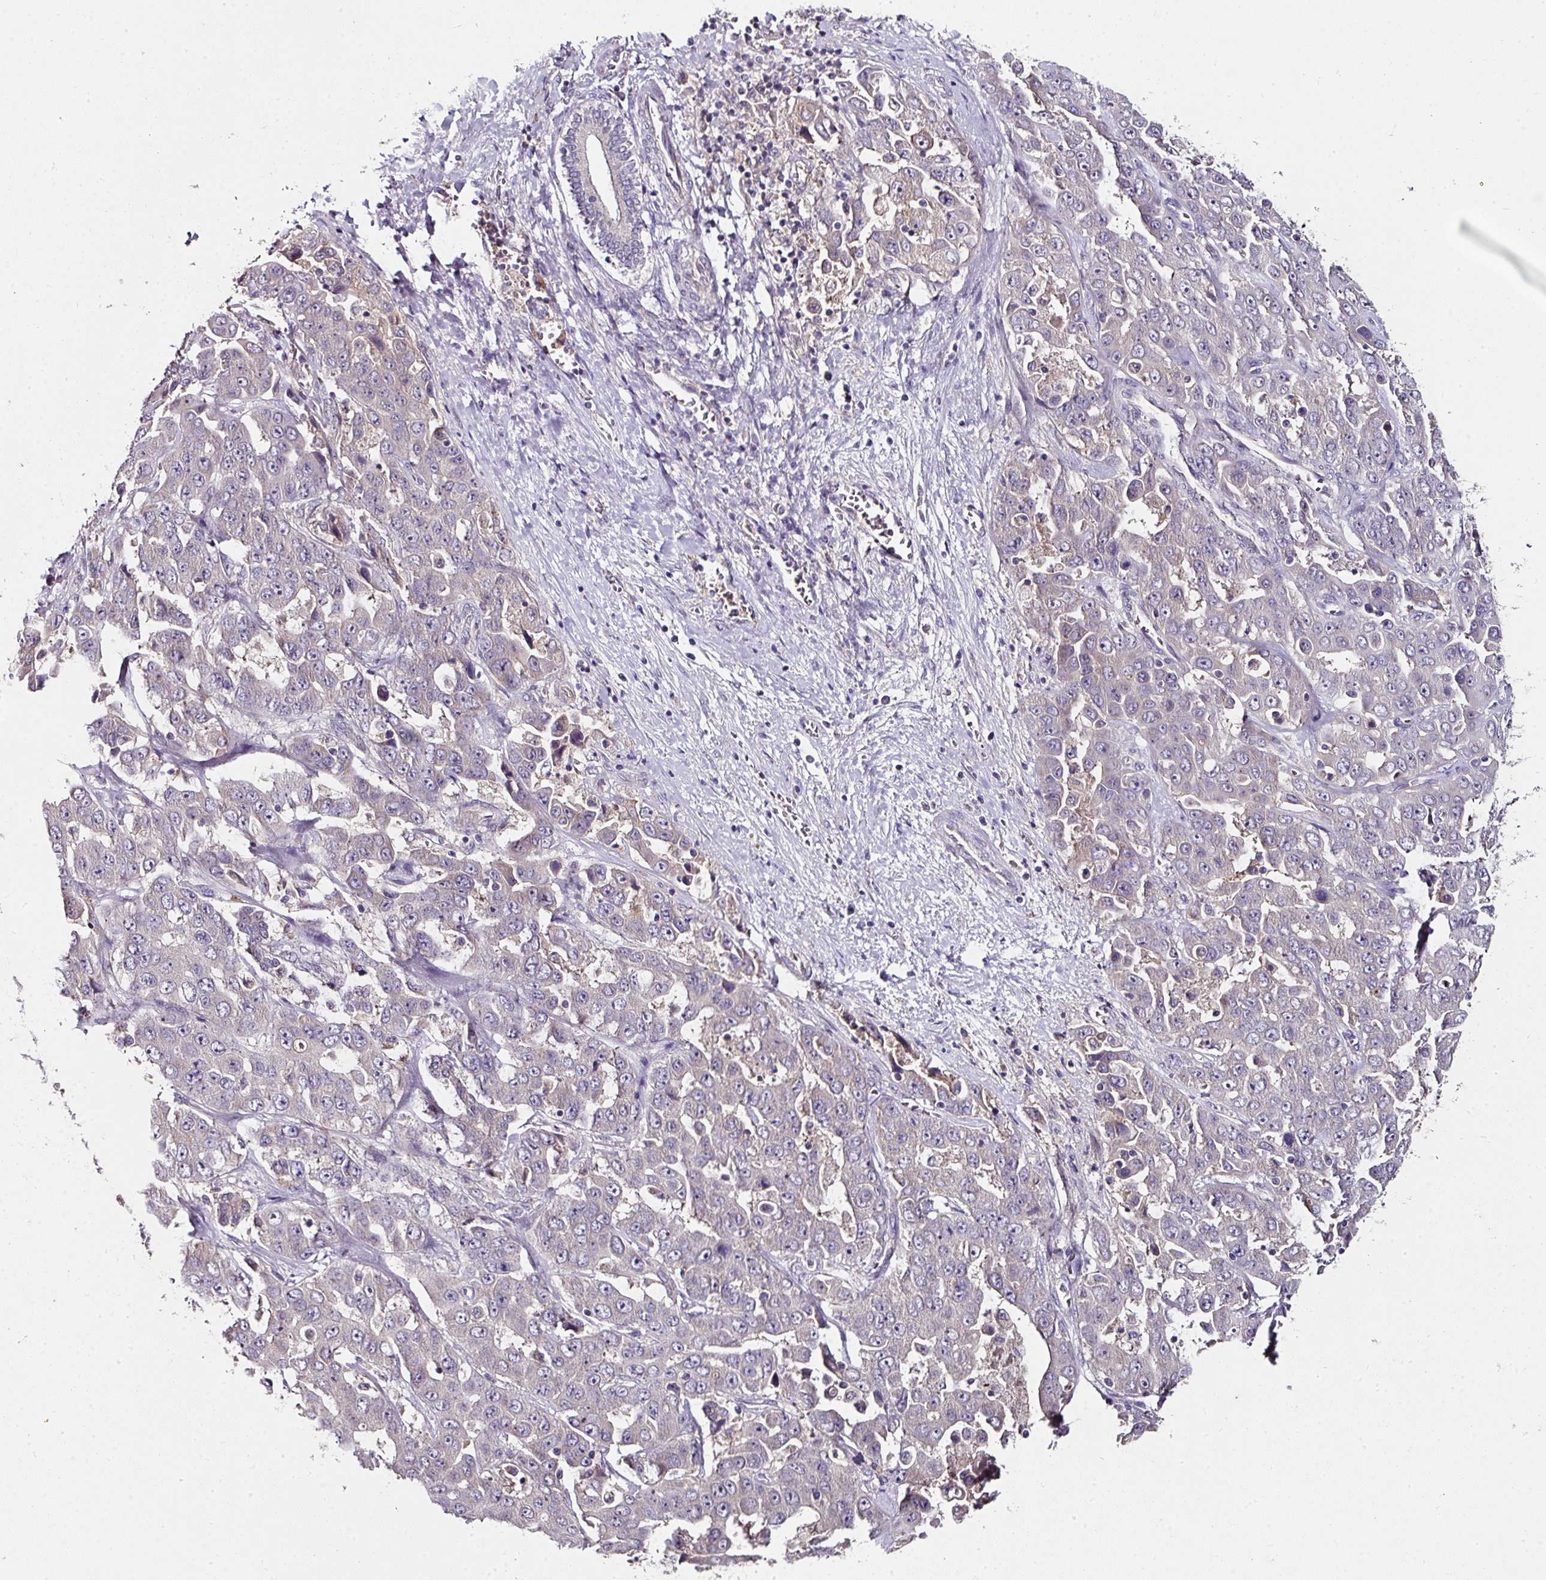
{"staining": {"intensity": "negative", "quantity": "none", "location": "none"}, "tissue": "liver cancer", "cell_type": "Tumor cells", "image_type": "cancer", "snomed": [{"axis": "morphology", "description": "Cholangiocarcinoma"}, {"axis": "topography", "description": "Liver"}], "caption": "An IHC histopathology image of liver cholangiocarcinoma is shown. There is no staining in tumor cells of liver cholangiocarcinoma.", "gene": "SKIC2", "patient": {"sex": "female", "age": 52}}